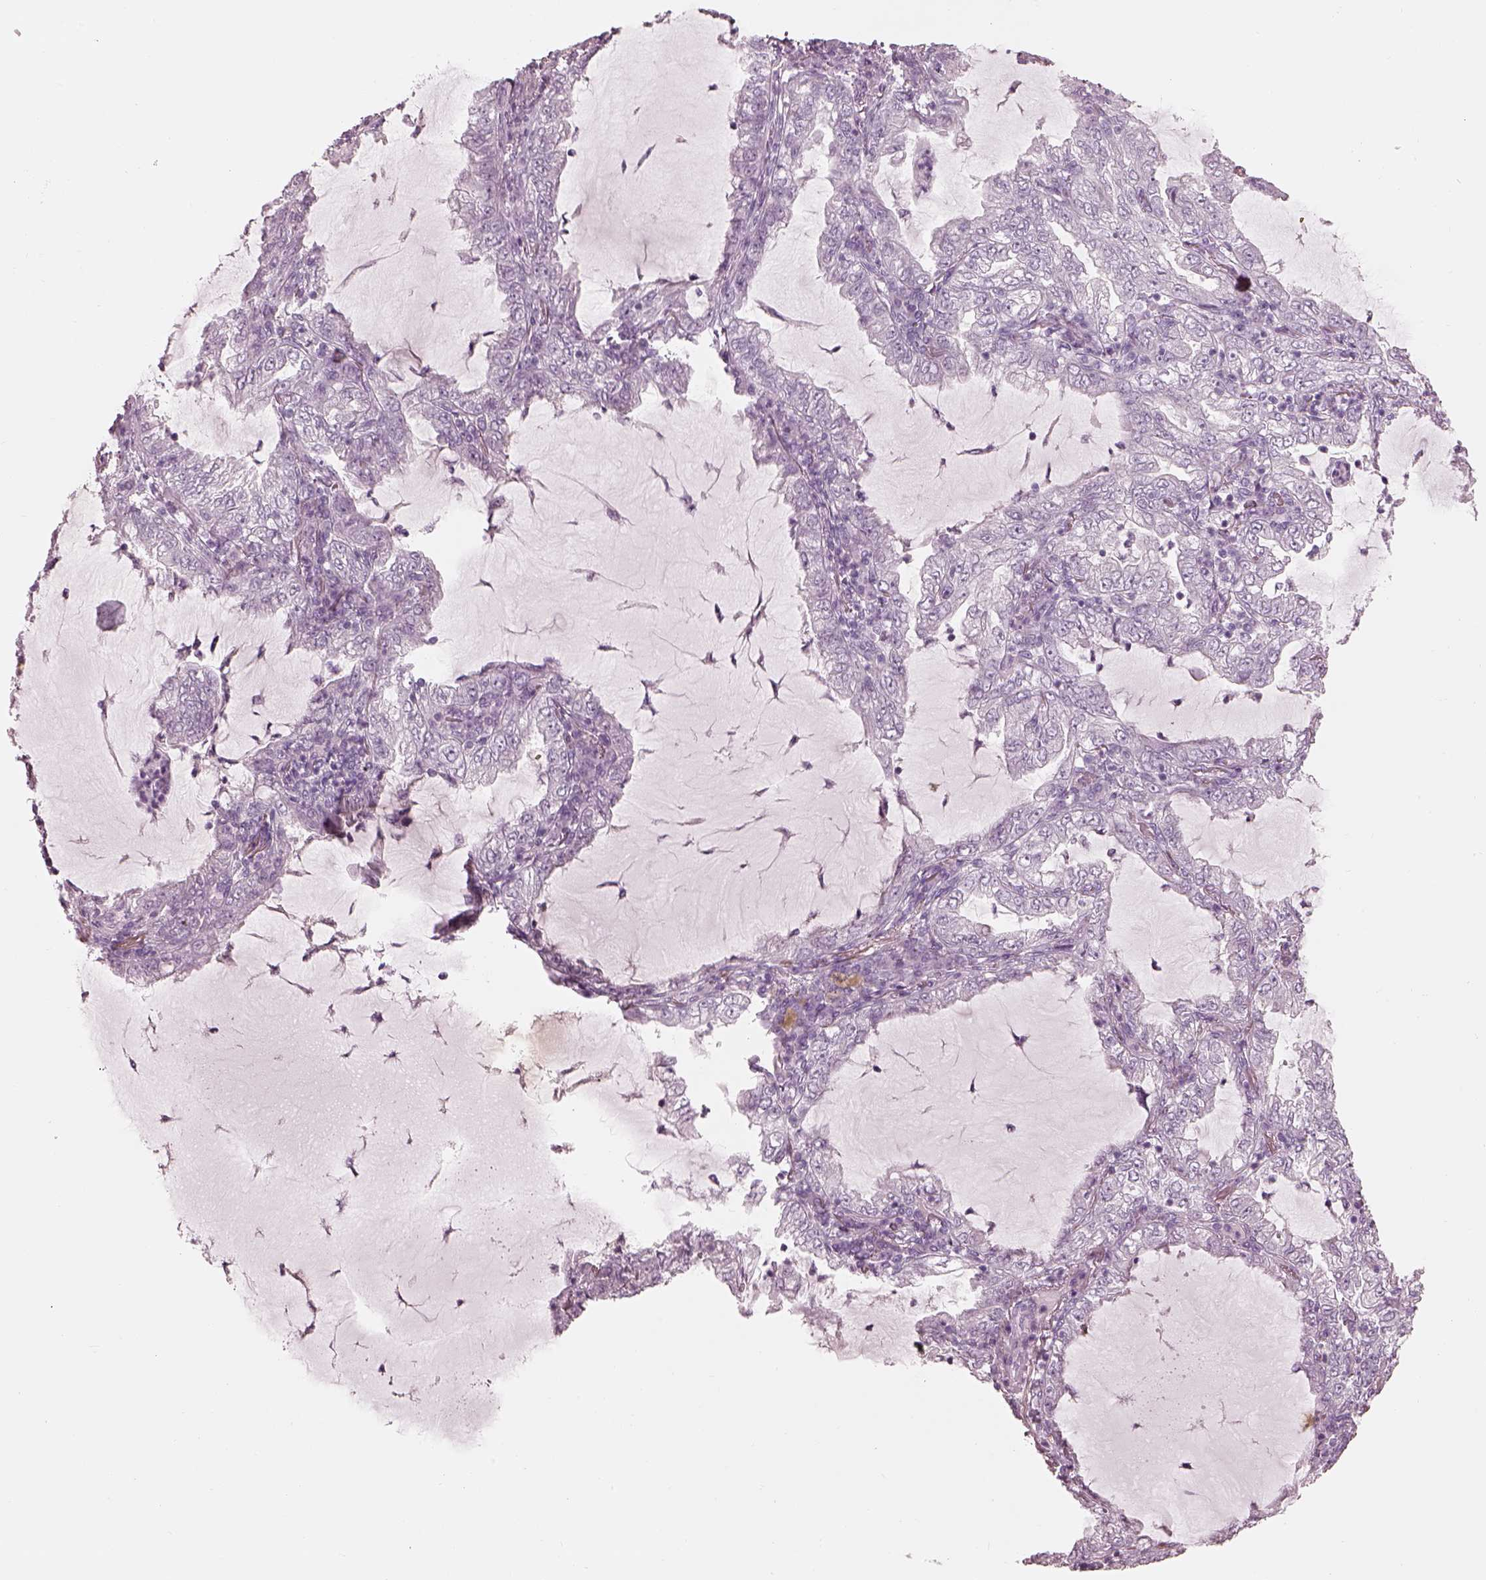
{"staining": {"intensity": "negative", "quantity": "none", "location": "none"}, "tissue": "lung cancer", "cell_type": "Tumor cells", "image_type": "cancer", "snomed": [{"axis": "morphology", "description": "Adenocarcinoma, NOS"}, {"axis": "topography", "description": "Lung"}], "caption": "Immunohistochemistry (IHC) of human lung adenocarcinoma demonstrates no expression in tumor cells.", "gene": "RSPH9", "patient": {"sex": "female", "age": 73}}